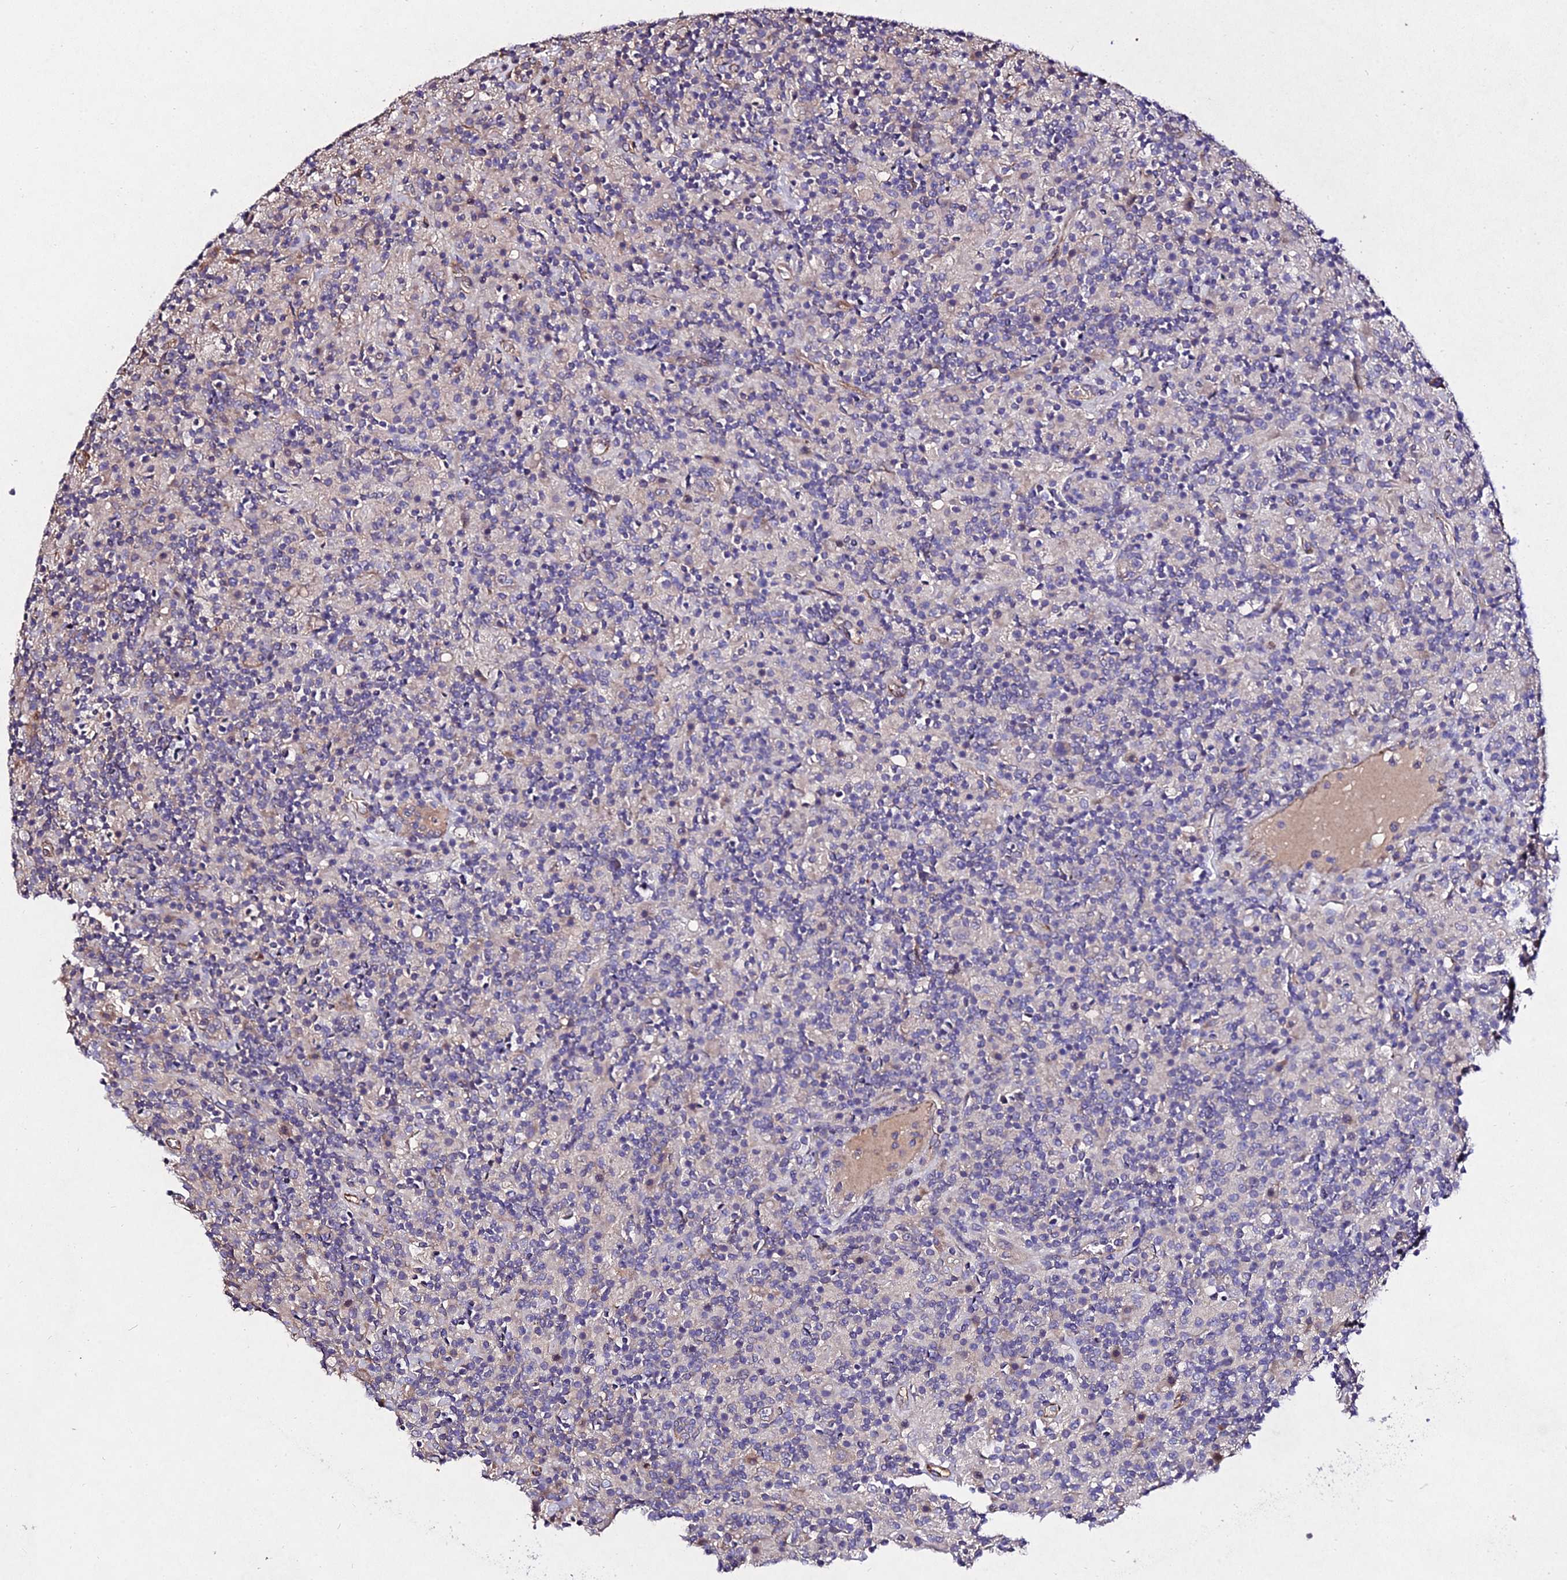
{"staining": {"intensity": "negative", "quantity": "none", "location": "none"}, "tissue": "lymphoma", "cell_type": "Tumor cells", "image_type": "cancer", "snomed": [{"axis": "morphology", "description": "Hodgkin's disease, NOS"}, {"axis": "topography", "description": "Lymph node"}], "caption": "Tumor cells are negative for protein expression in human lymphoma.", "gene": "AP3M2", "patient": {"sex": "male", "age": 70}}